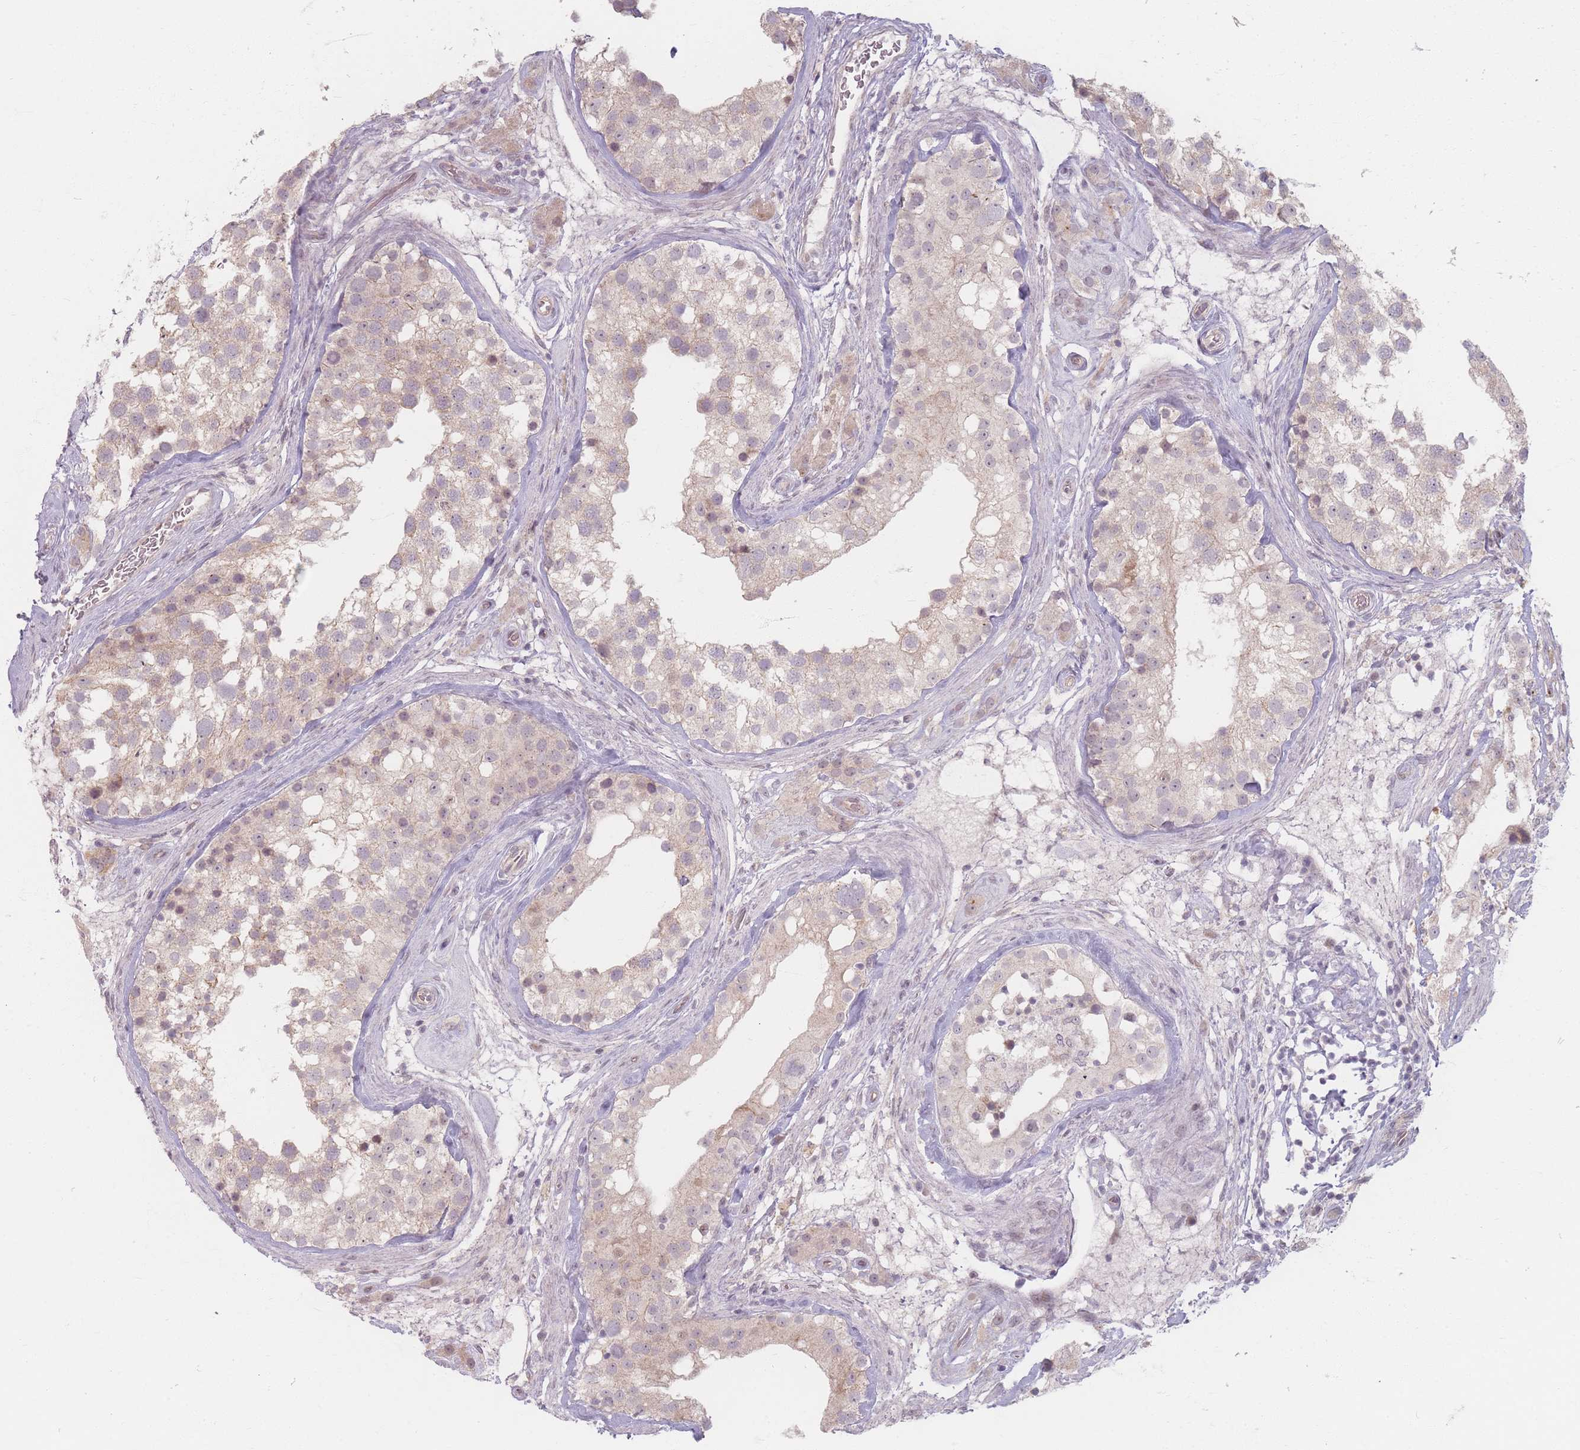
{"staining": {"intensity": "weak", "quantity": ">75%", "location": "cytoplasmic/membranous"}, "tissue": "testis", "cell_type": "Cells in seminiferous ducts", "image_type": "normal", "snomed": [{"axis": "morphology", "description": "Normal tissue, NOS"}, {"axis": "topography", "description": "Testis"}], "caption": "The histopathology image reveals immunohistochemical staining of unremarkable testis. There is weak cytoplasmic/membranous expression is present in approximately >75% of cells in seminiferous ducts.", "gene": "GABRA6", "patient": {"sex": "male", "age": 46}}